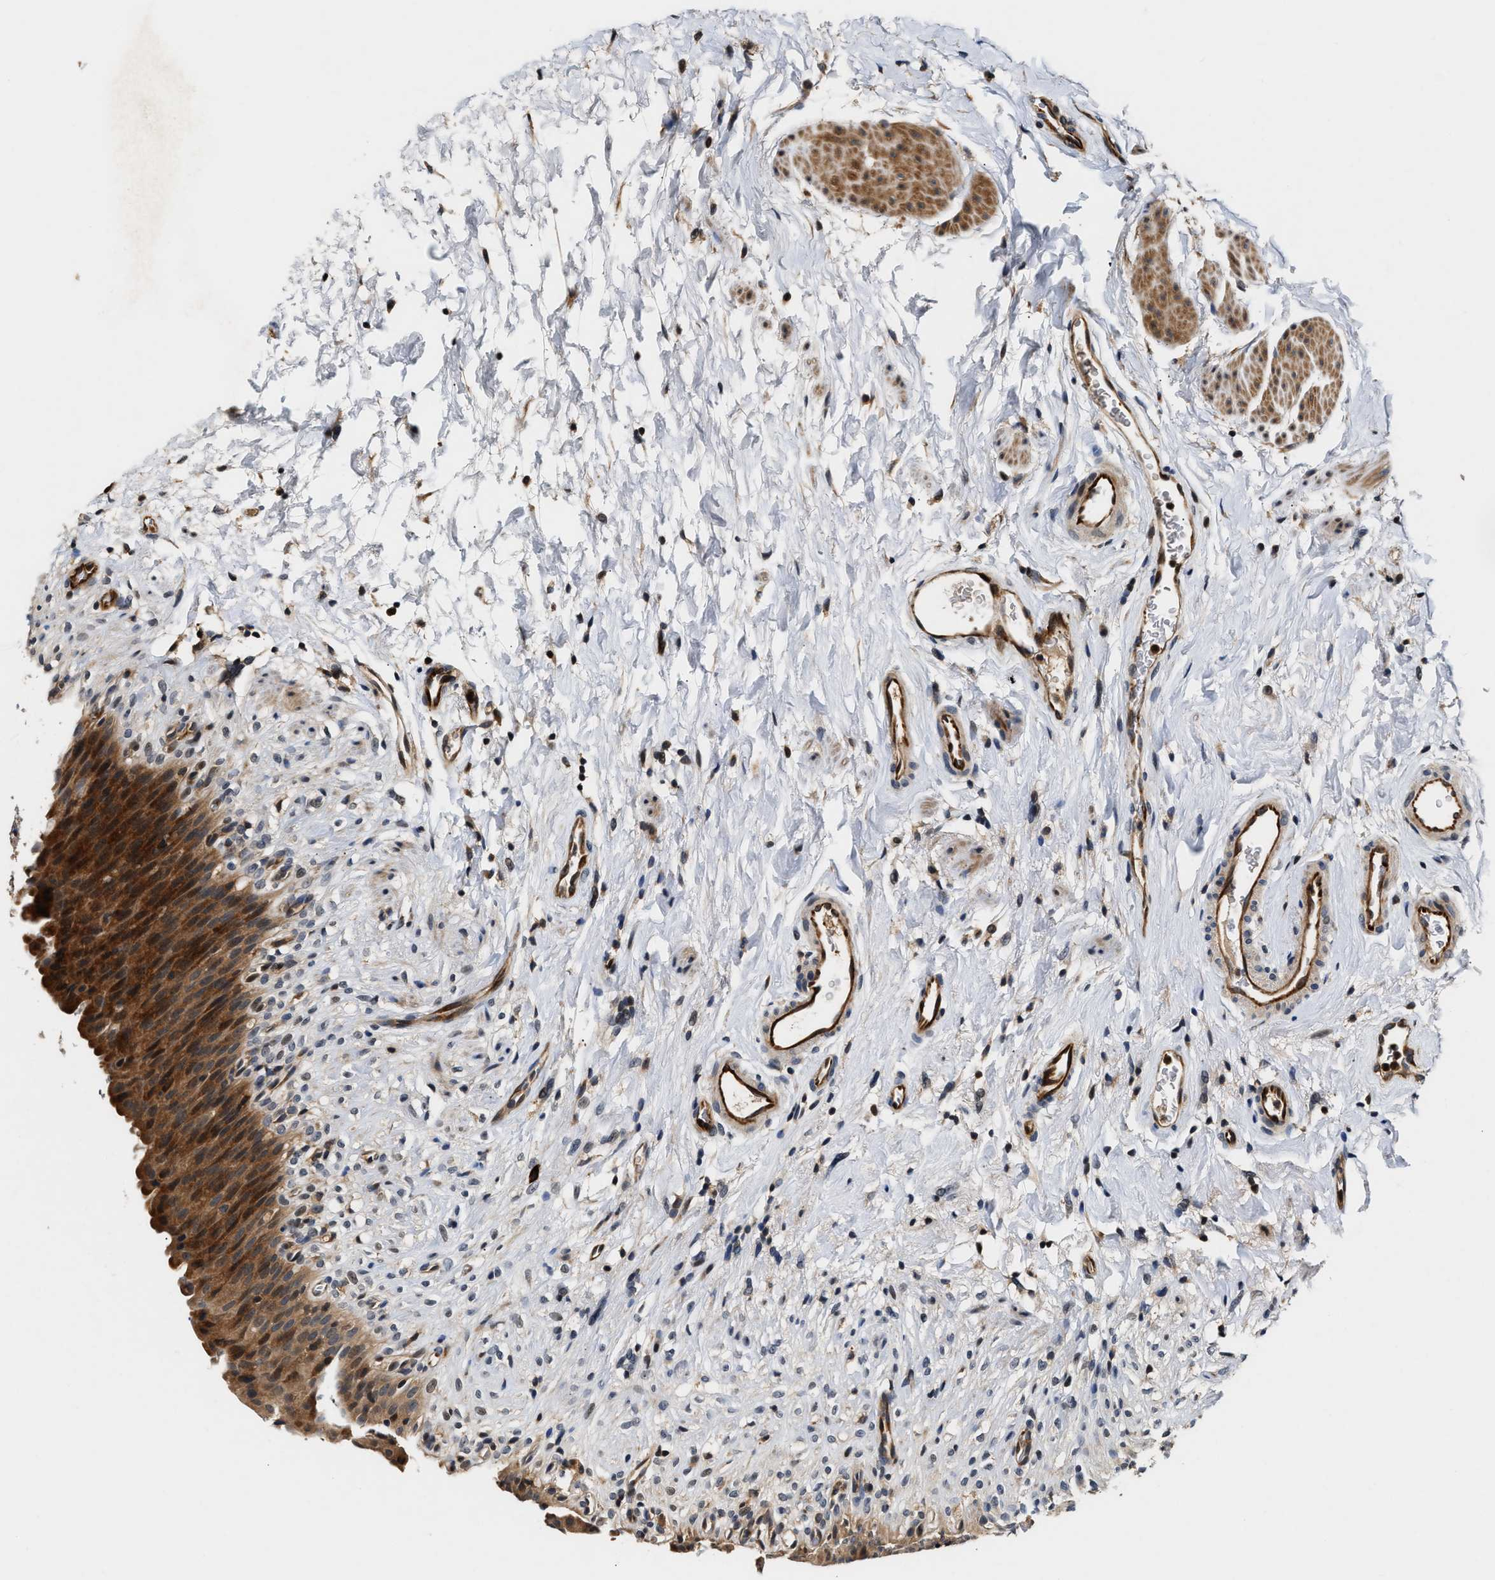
{"staining": {"intensity": "moderate", "quantity": ">75%", "location": "cytoplasmic/membranous,nuclear"}, "tissue": "urinary bladder", "cell_type": "Urothelial cells", "image_type": "normal", "snomed": [{"axis": "morphology", "description": "Normal tissue, NOS"}, {"axis": "topography", "description": "Urinary bladder"}], "caption": "The micrograph displays immunohistochemical staining of benign urinary bladder. There is moderate cytoplasmic/membranous,nuclear staining is present in approximately >75% of urothelial cells. The protein of interest is stained brown, and the nuclei are stained in blue (DAB IHC with brightfield microscopy, high magnification).", "gene": "TUT7", "patient": {"sex": "female", "age": 79}}